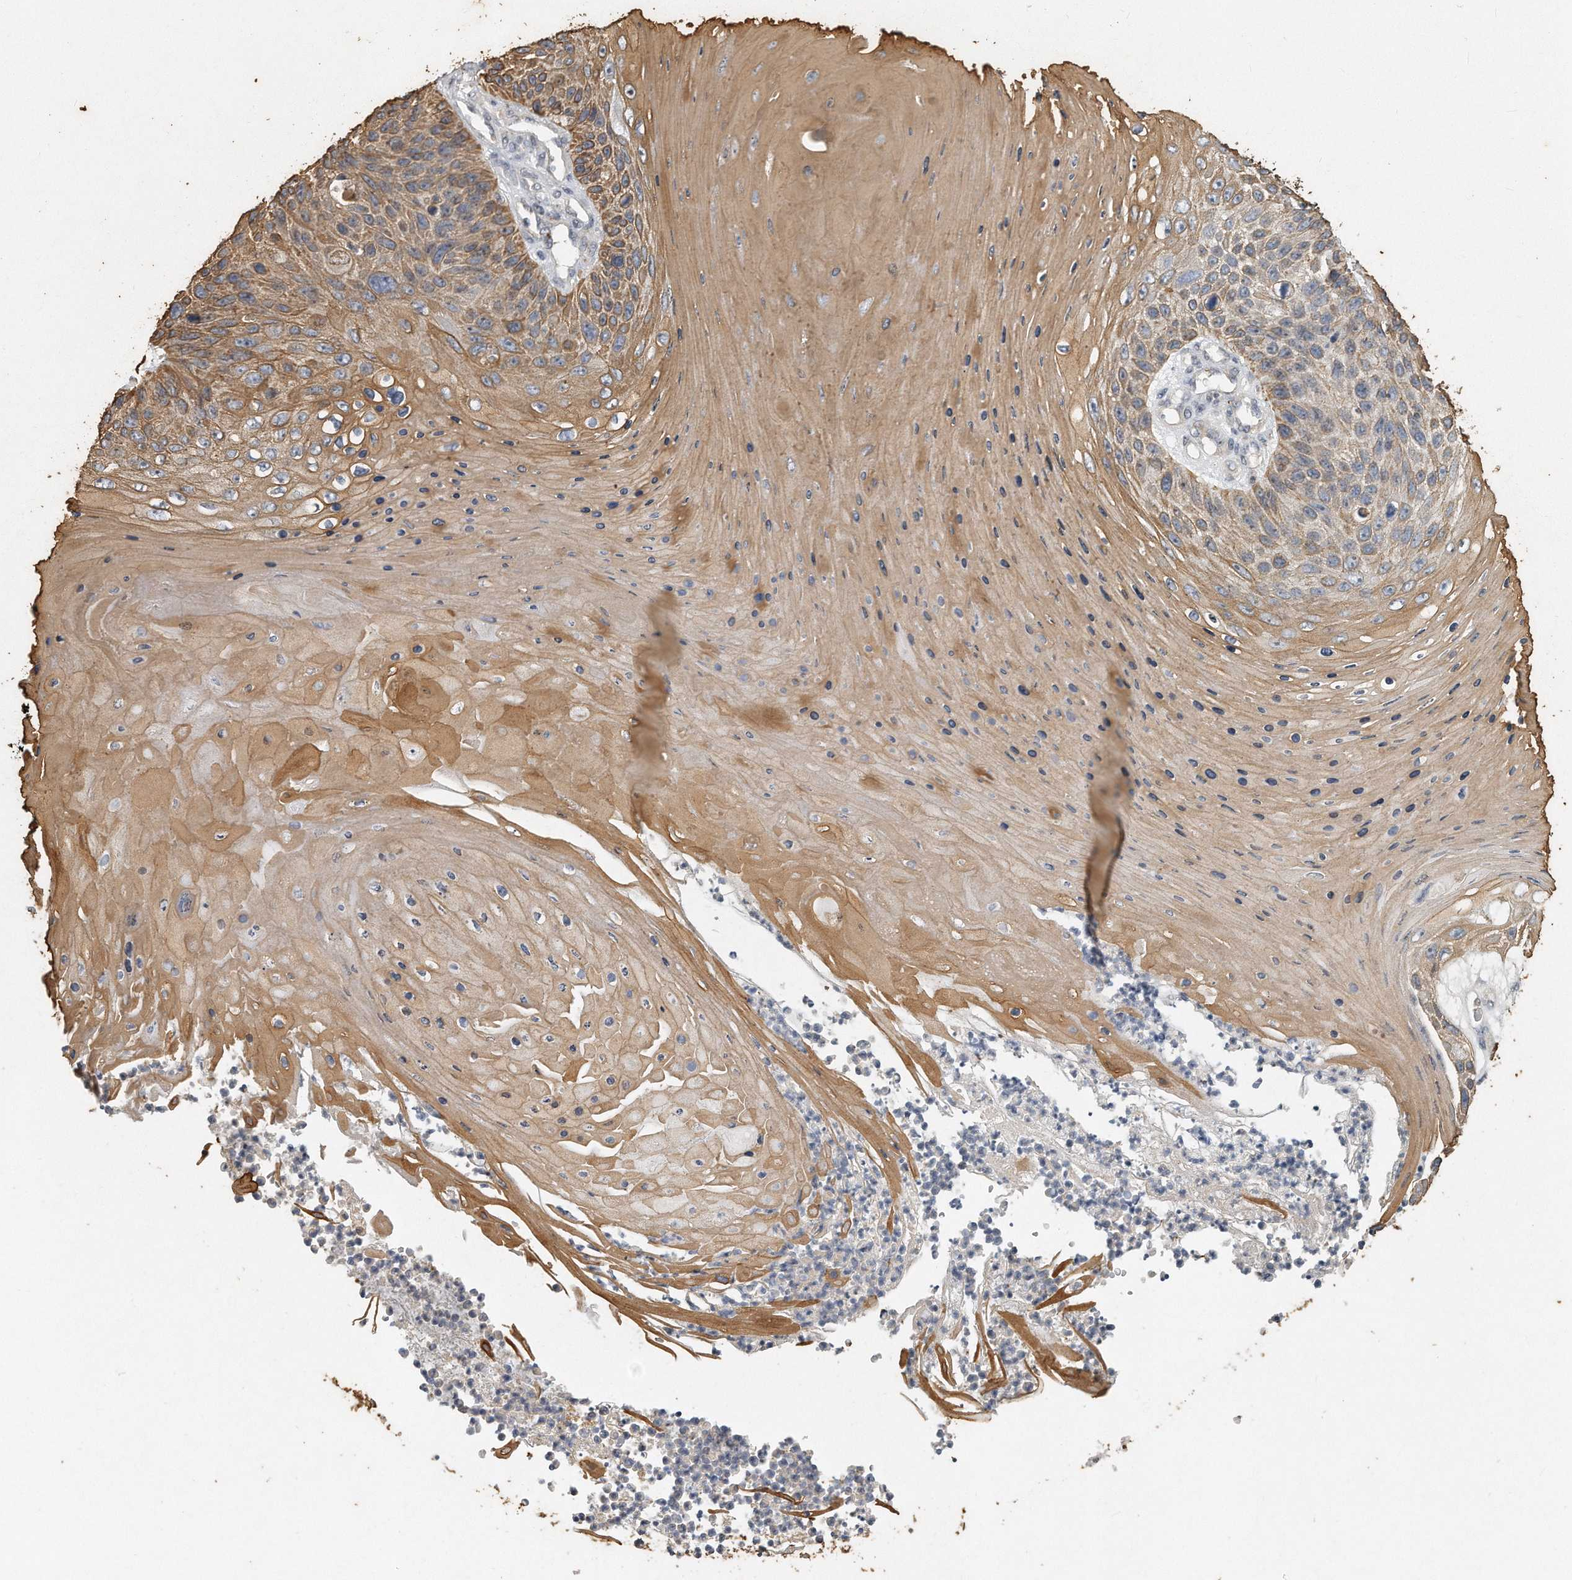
{"staining": {"intensity": "moderate", "quantity": ">75%", "location": "cytoplasmic/membranous"}, "tissue": "skin cancer", "cell_type": "Tumor cells", "image_type": "cancer", "snomed": [{"axis": "morphology", "description": "Squamous cell carcinoma, NOS"}, {"axis": "topography", "description": "Skin"}], "caption": "Tumor cells display moderate cytoplasmic/membranous positivity in about >75% of cells in skin squamous cell carcinoma. (Stains: DAB in brown, nuclei in blue, Microscopy: brightfield microscopy at high magnification).", "gene": "CAMK1", "patient": {"sex": "female", "age": 88}}